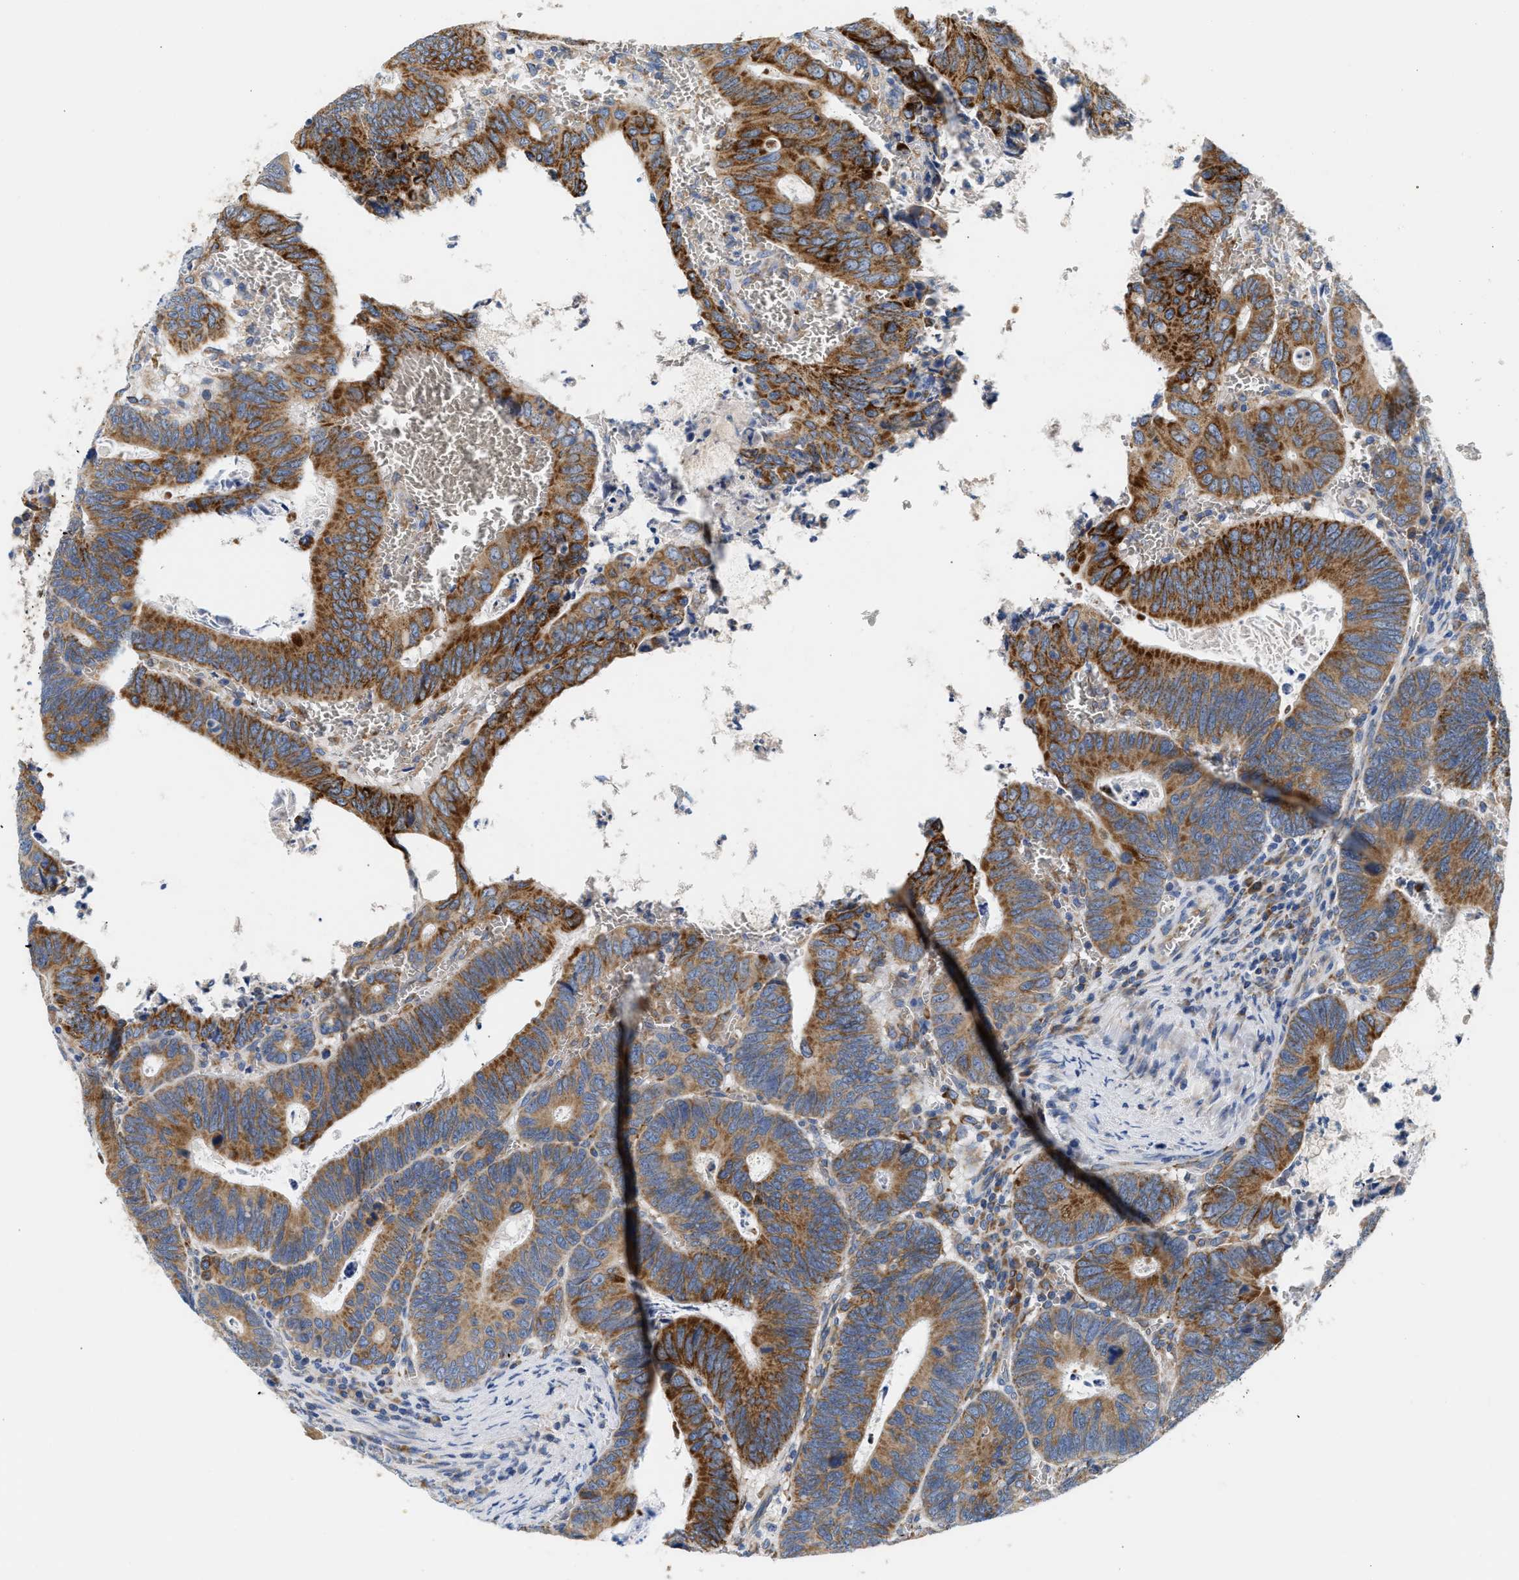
{"staining": {"intensity": "strong", "quantity": ">75%", "location": "cytoplasmic/membranous"}, "tissue": "colorectal cancer", "cell_type": "Tumor cells", "image_type": "cancer", "snomed": [{"axis": "morphology", "description": "Inflammation, NOS"}, {"axis": "morphology", "description": "Adenocarcinoma, NOS"}, {"axis": "topography", "description": "Colon"}], "caption": "Strong cytoplasmic/membranous staining is appreciated in about >75% of tumor cells in colorectal cancer. (DAB = brown stain, brightfield microscopy at high magnification).", "gene": "HDHD3", "patient": {"sex": "male", "age": 72}}